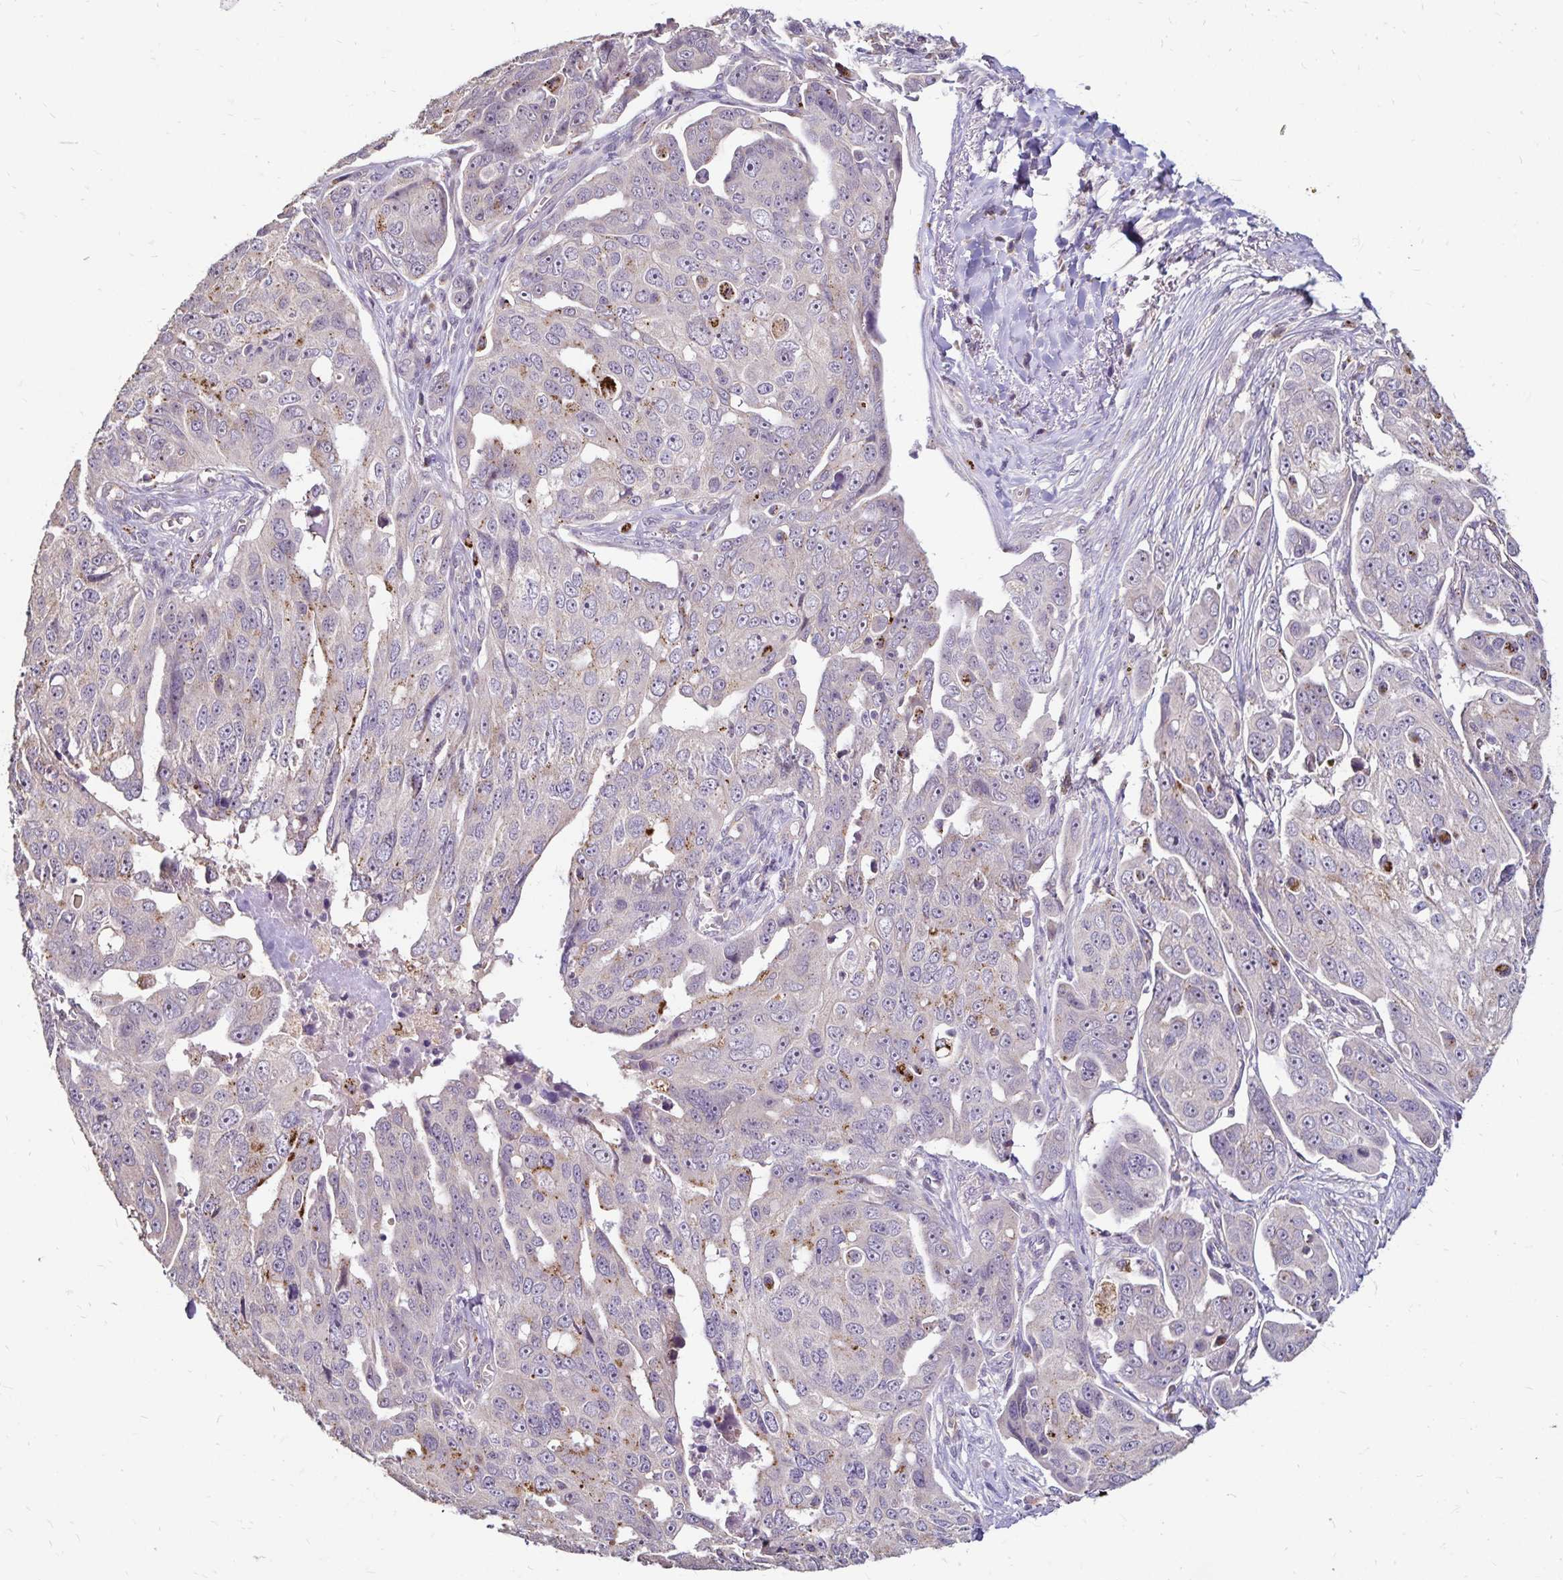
{"staining": {"intensity": "negative", "quantity": "none", "location": "none"}, "tissue": "ovarian cancer", "cell_type": "Tumor cells", "image_type": "cancer", "snomed": [{"axis": "morphology", "description": "Carcinoma, endometroid"}, {"axis": "topography", "description": "Ovary"}], "caption": "Immunohistochemical staining of human ovarian endometroid carcinoma displays no significant expression in tumor cells. The staining is performed using DAB brown chromogen with nuclei counter-stained in using hematoxylin.", "gene": "EMC10", "patient": {"sex": "female", "age": 70}}